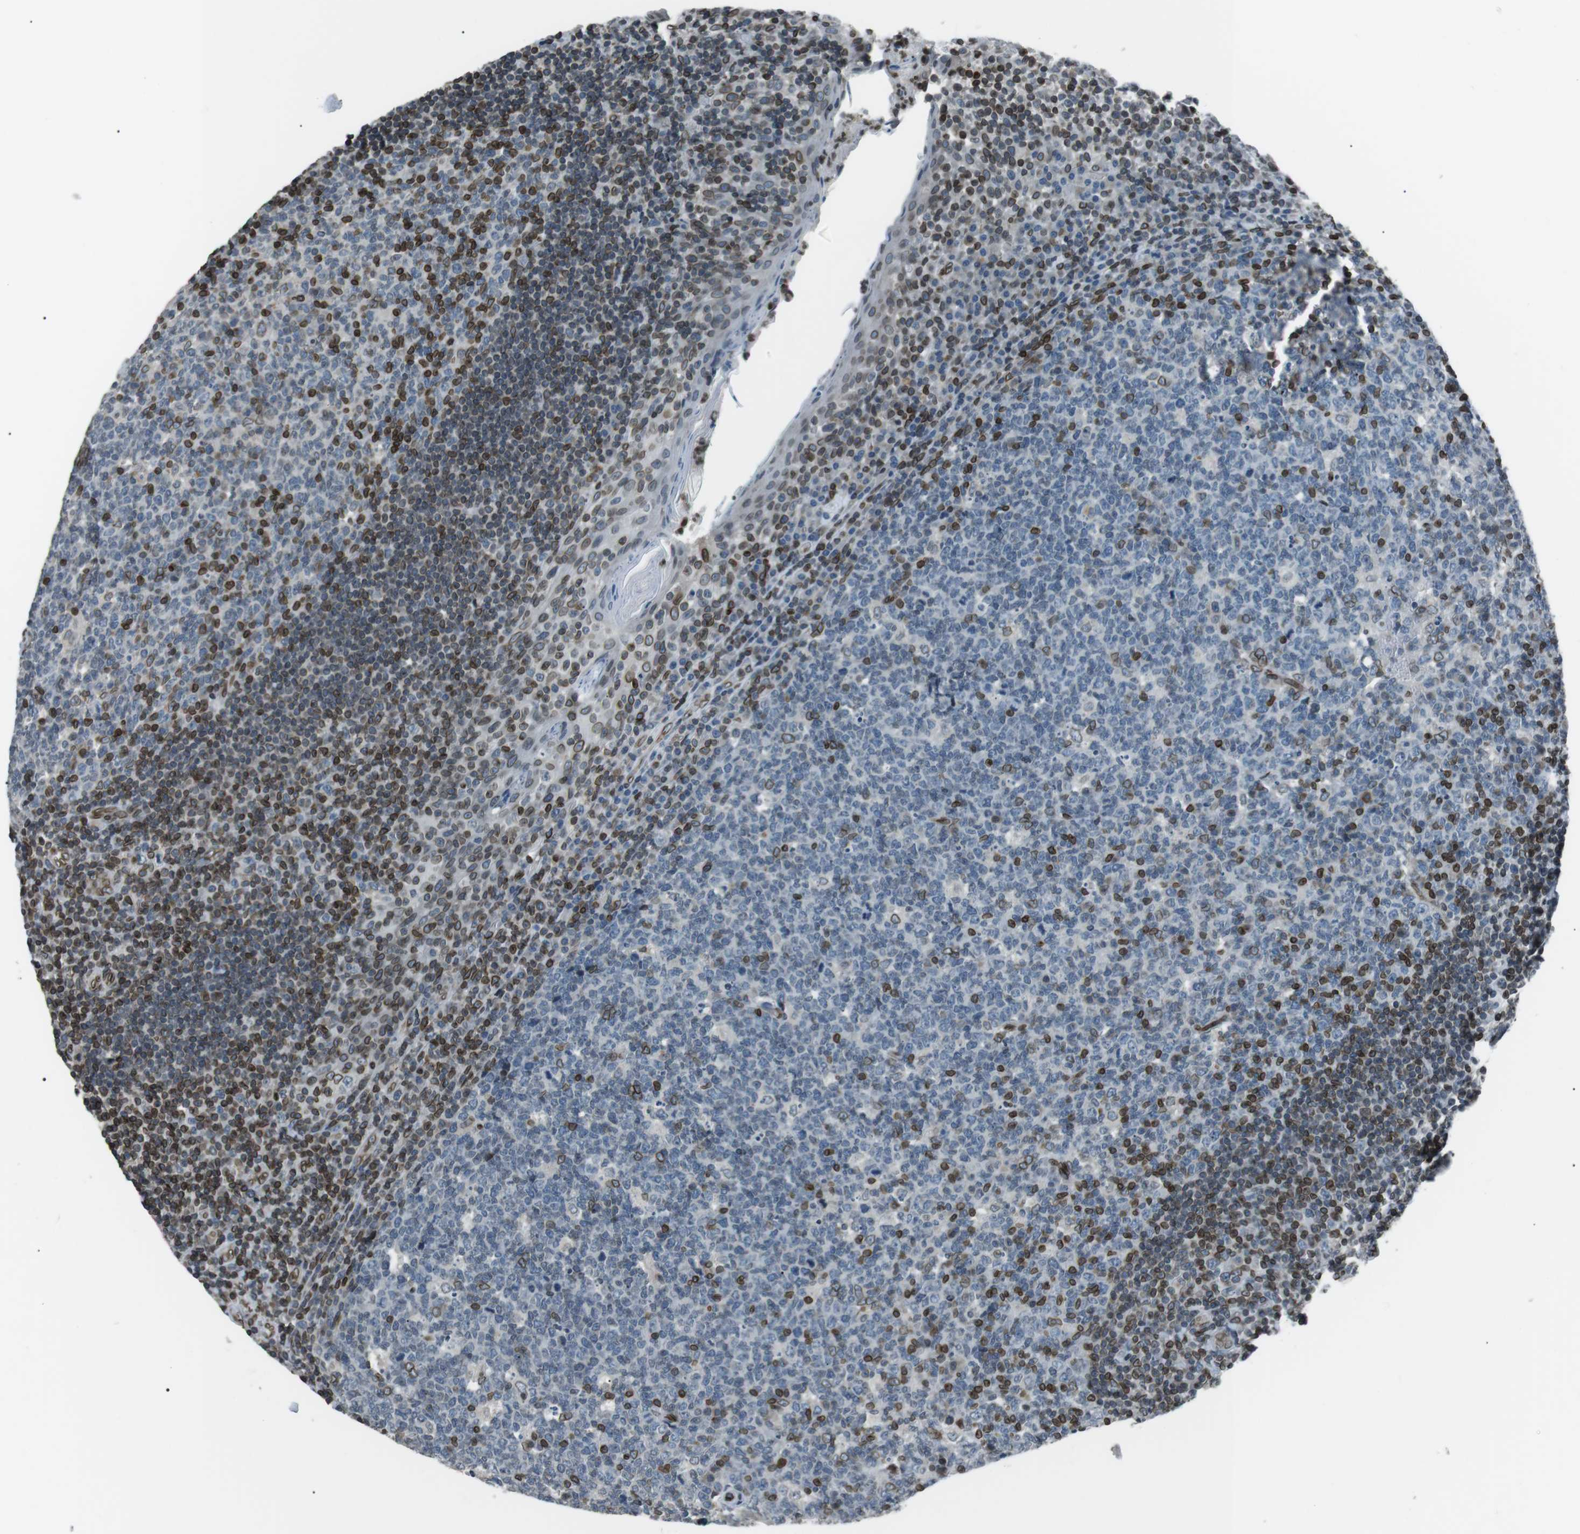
{"staining": {"intensity": "strong", "quantity": "<25%", "location": "cytoplasmic/membranous,nuclear"}, "tissue": "tonsil", "cell_type": "Germinal center cells", "image_type": "normal", "snomed": [{"axis": "morphology", "description": "Normal tissue, NOS"}, {"axis": "topography", "description": "Tonsil"}], "caption": "Tonsil stained for a protein shows strong cytoplasmic/membranous,nuclear positivity in germinal center cells.", "gene": "TMX4", "patient": {"sex": "male", "age": 17}}